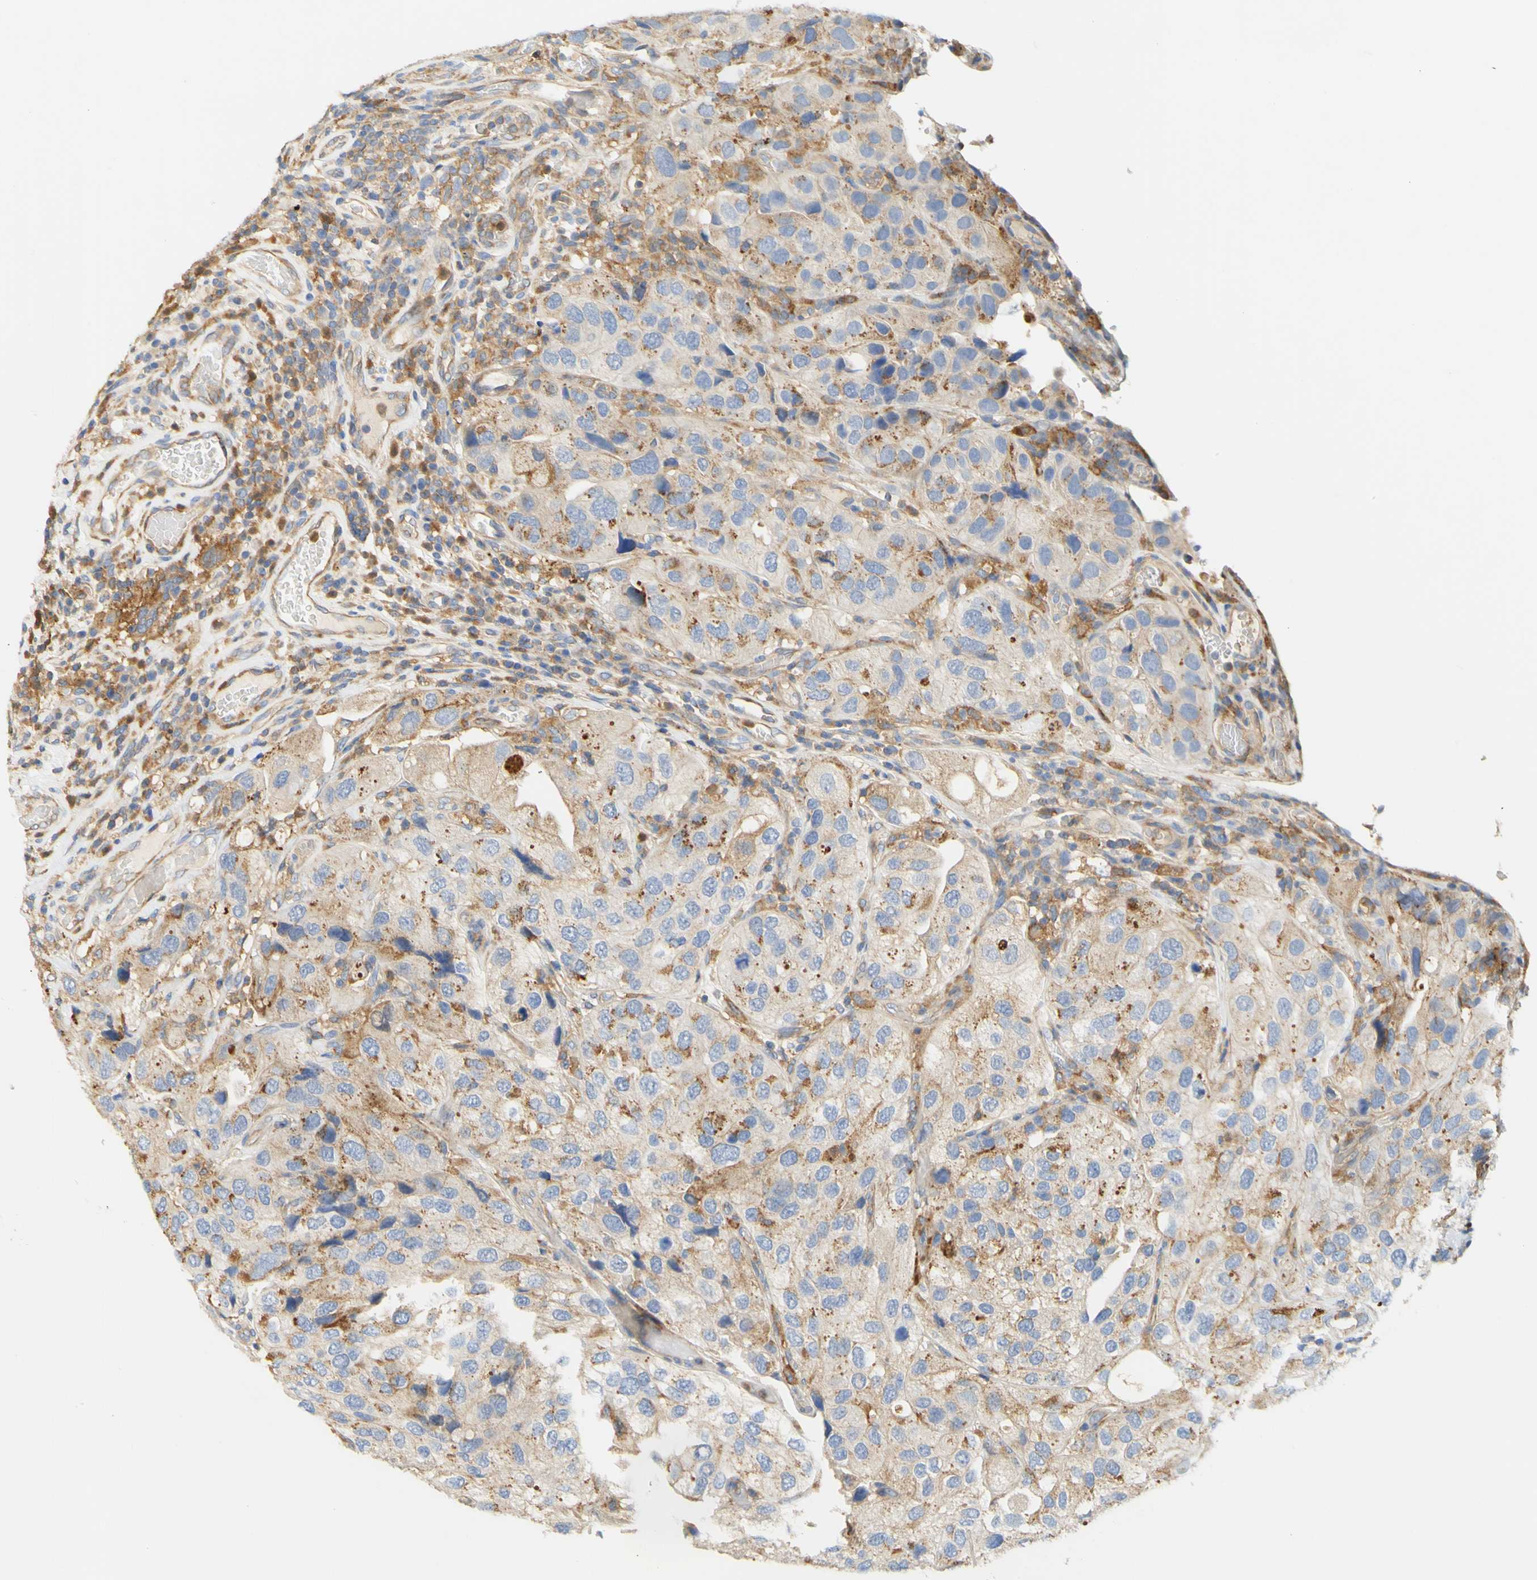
{"staining": {"intensity": "moderate", "quantity": "25%-75%", "location": "cytoplasmic/membranous"}, "tissue": "urothelial cancer", "cell_type": "Tumor cells", "image_type": "cancer", "snomed": [{"axis": "morphology", "description": "Urothelial carcinoma, High grade"}, {"axis": "topography", "description": "Urinary bladder"}], "caption": "Protein analysis of high-grade urothelial carcinoma tissue demonstrates moderate cytoplasmic/membranous expression in about 25%-75% of tumor cells.", "gene": "PCDH7", "patient": {"sex": "female", "age": 64}}